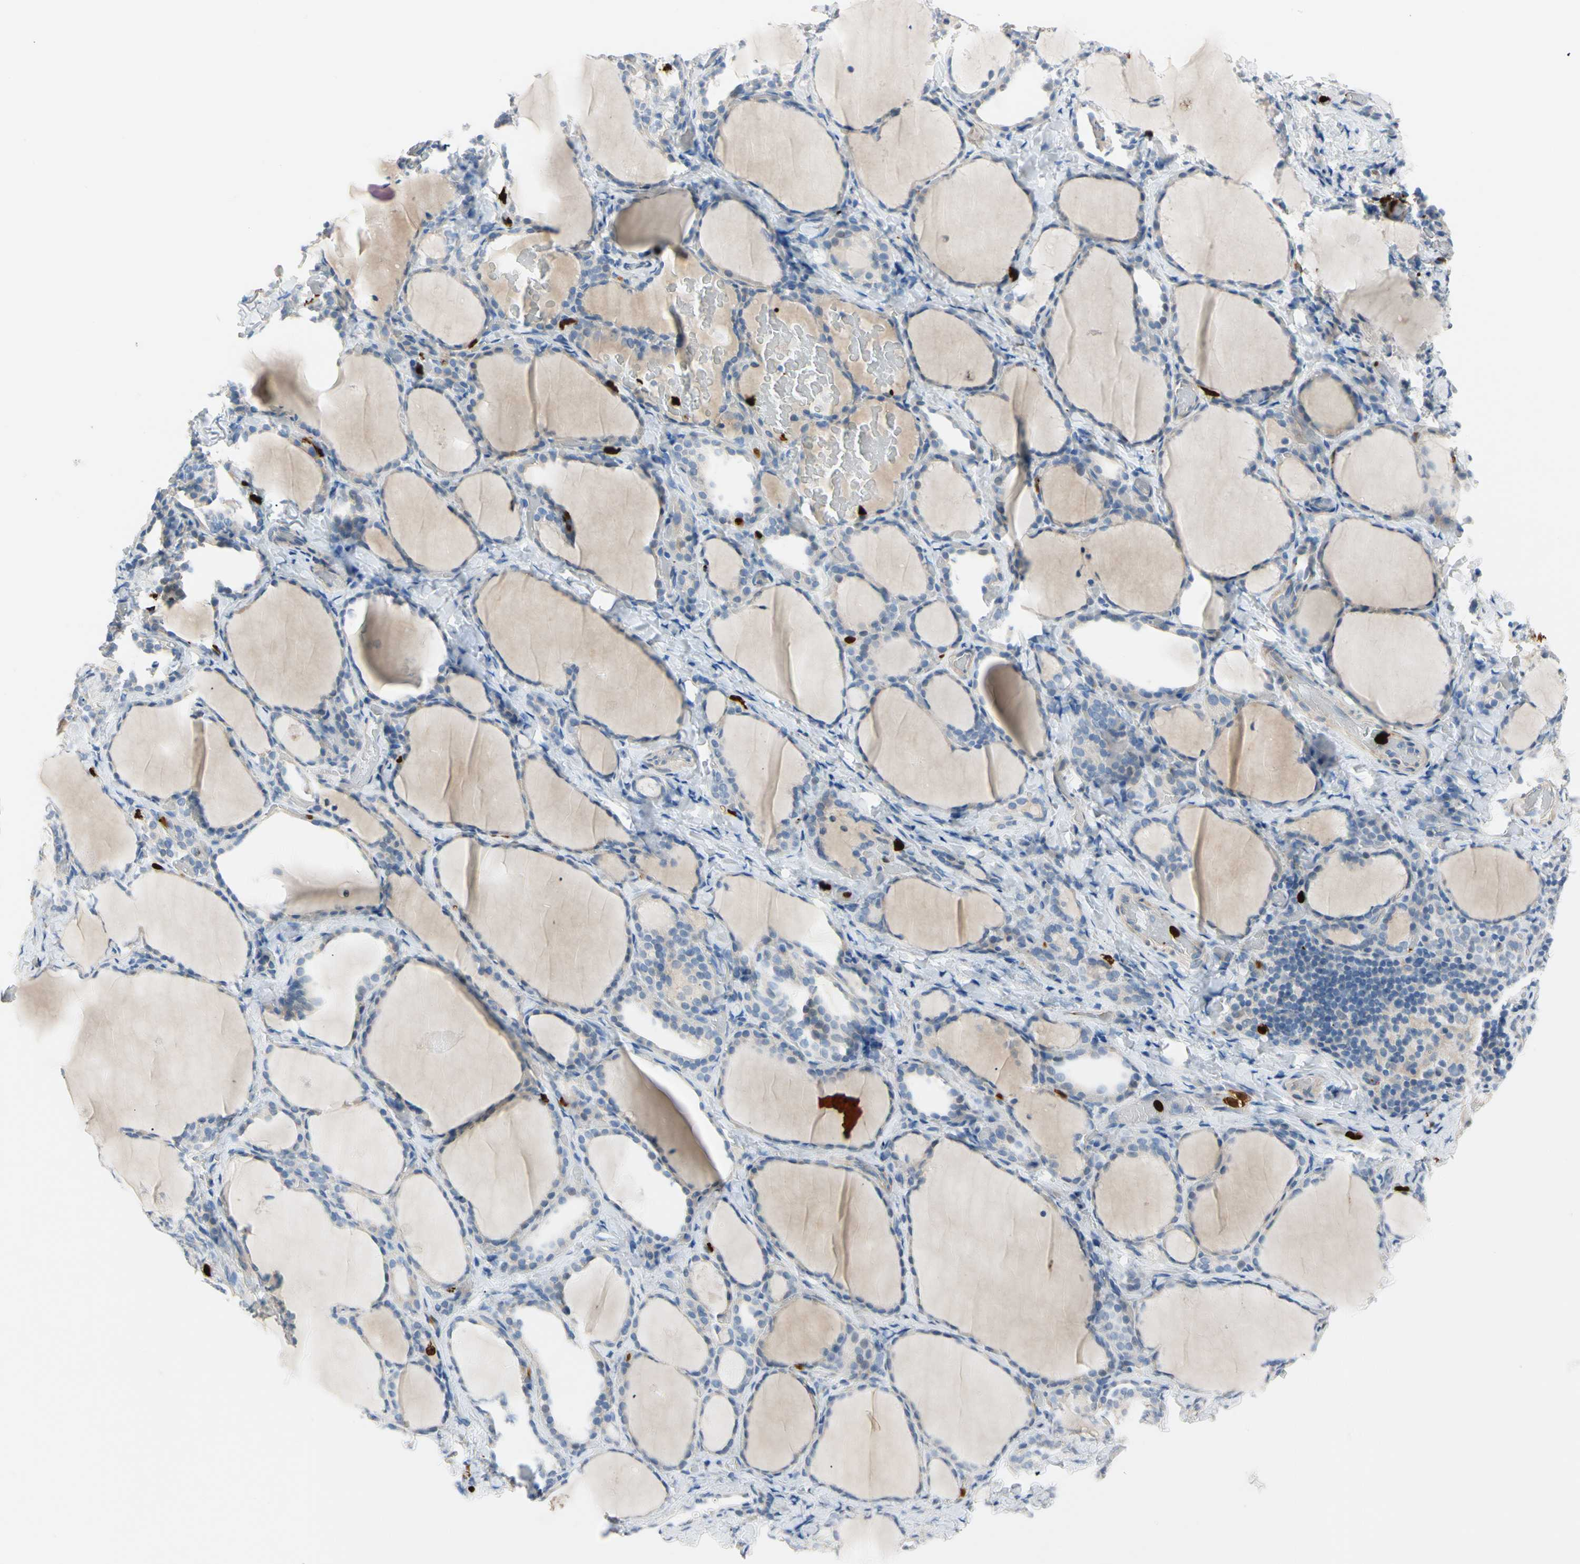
{"staining": {"intensity": "negative", "quantity": "none", "location": "none"}, "tissue": "thyroid gland", "cell_type": "Glandular cells", "image_type": "normal", "snomed": [{"axis": "morphology", "description": "Normal tissue, NOS"}, {"axis": "morphology", "description": "Papillary adenocarcinoma, NOS"}, {"axis": "topography", "description": "Thyroid gland"}], "caption": "Immunohistochemistry (IHC) image of benign thyroid gland stained for a protein (brown), which shows no expression in glandular cells.", "gene": "TRAF5", "patient": {"sex": "female", "age": 30}}